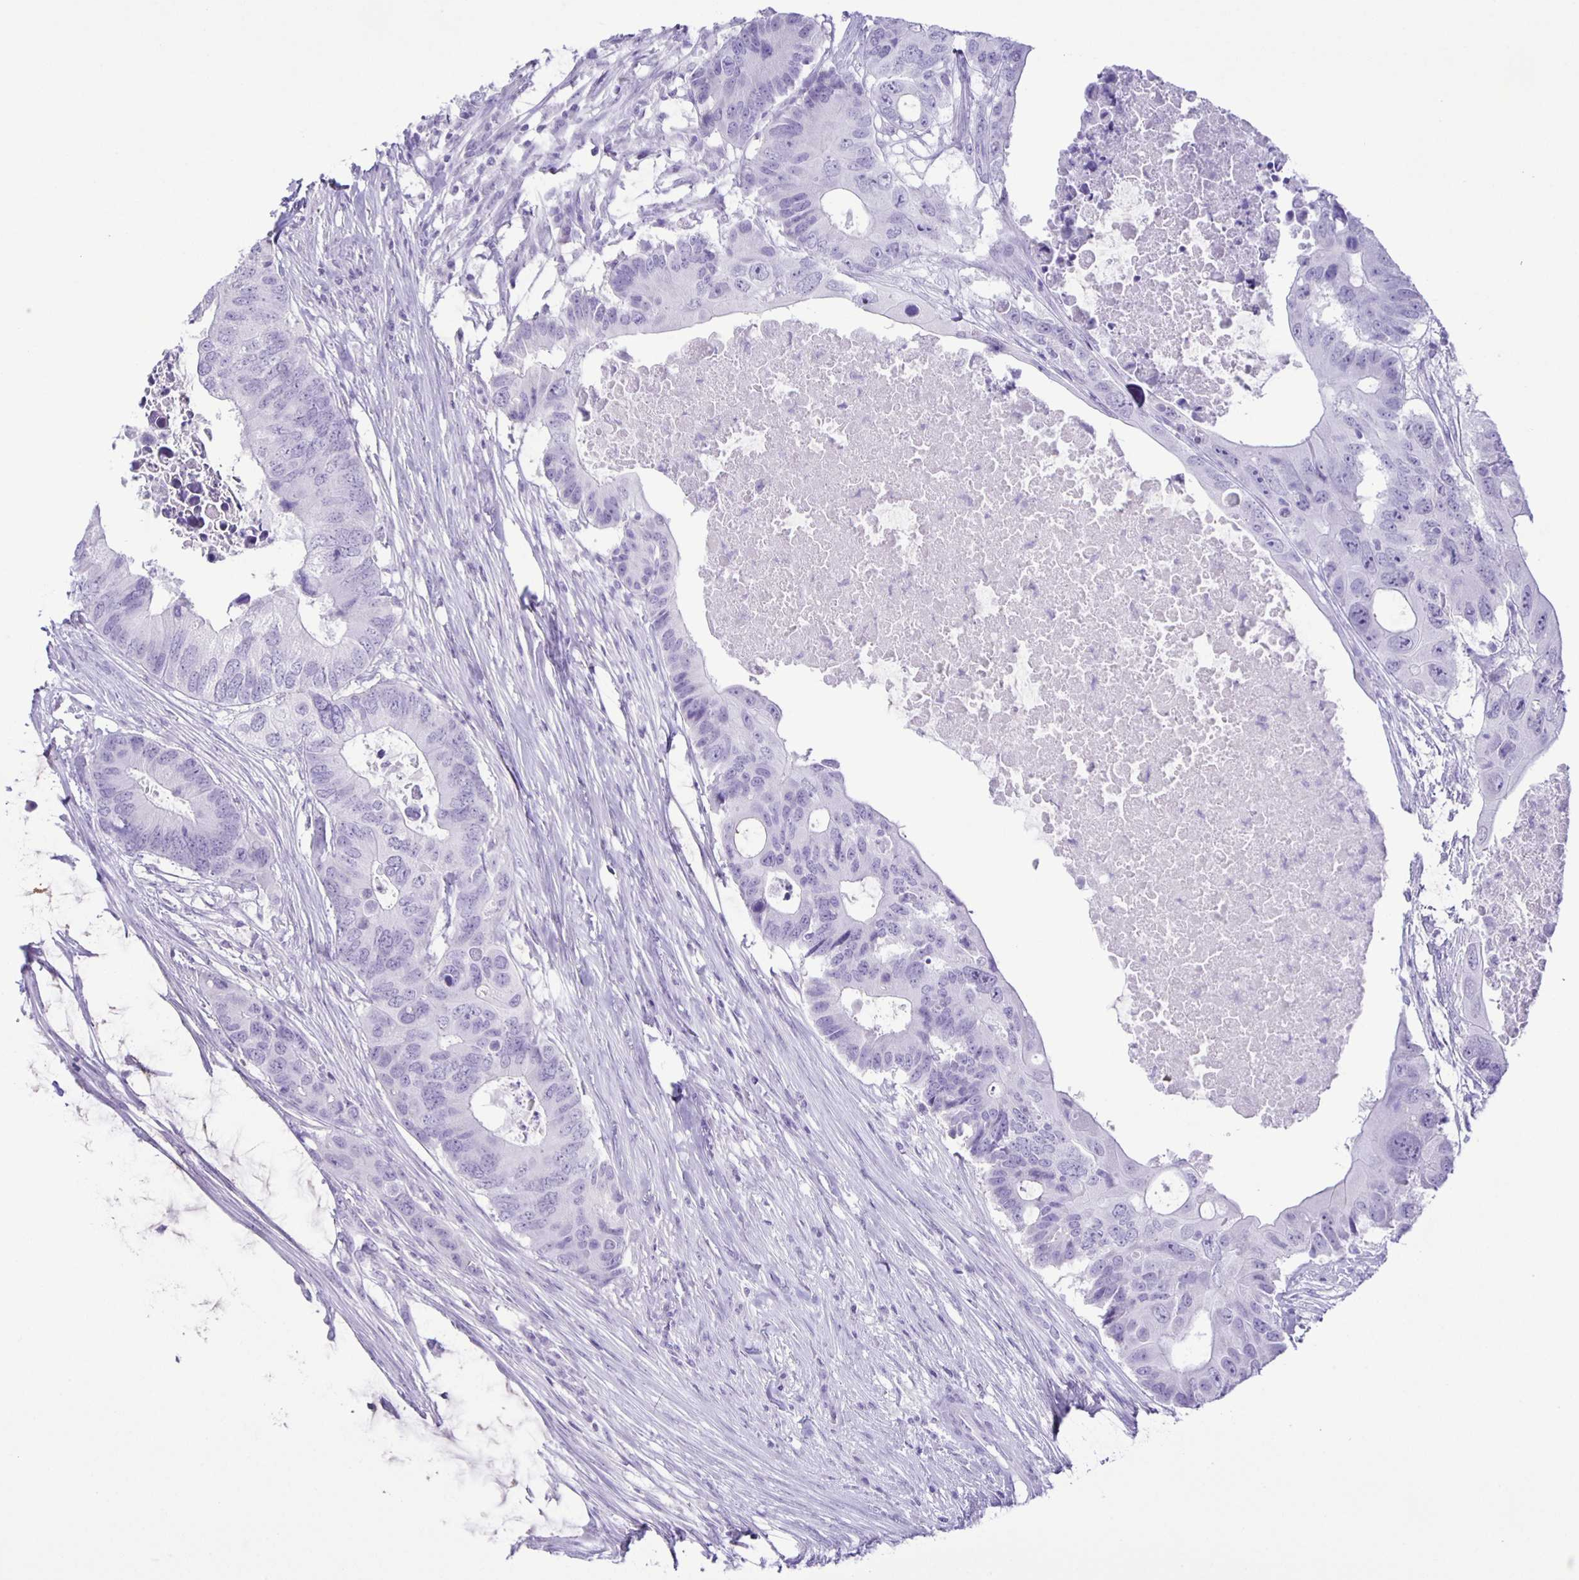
{"staining": {"intensity": "negative", "quantity": "none", "location": "none"}, "tissue": "colorectal cancer", "cell_type": "Tumor cells", "image_type": "cancer", "snomed": [{"axis": "morphology", "description": "Adenocarcinoma, NOS"}, {"axis": "topography", "description": "Colon"}], "caption": "Colorectal cancer stained for a protein using immunohistochemistry reveals no staining tumor cells.", "gene": "EZHIP", "patient": {"sex": "male", "age": 71}}